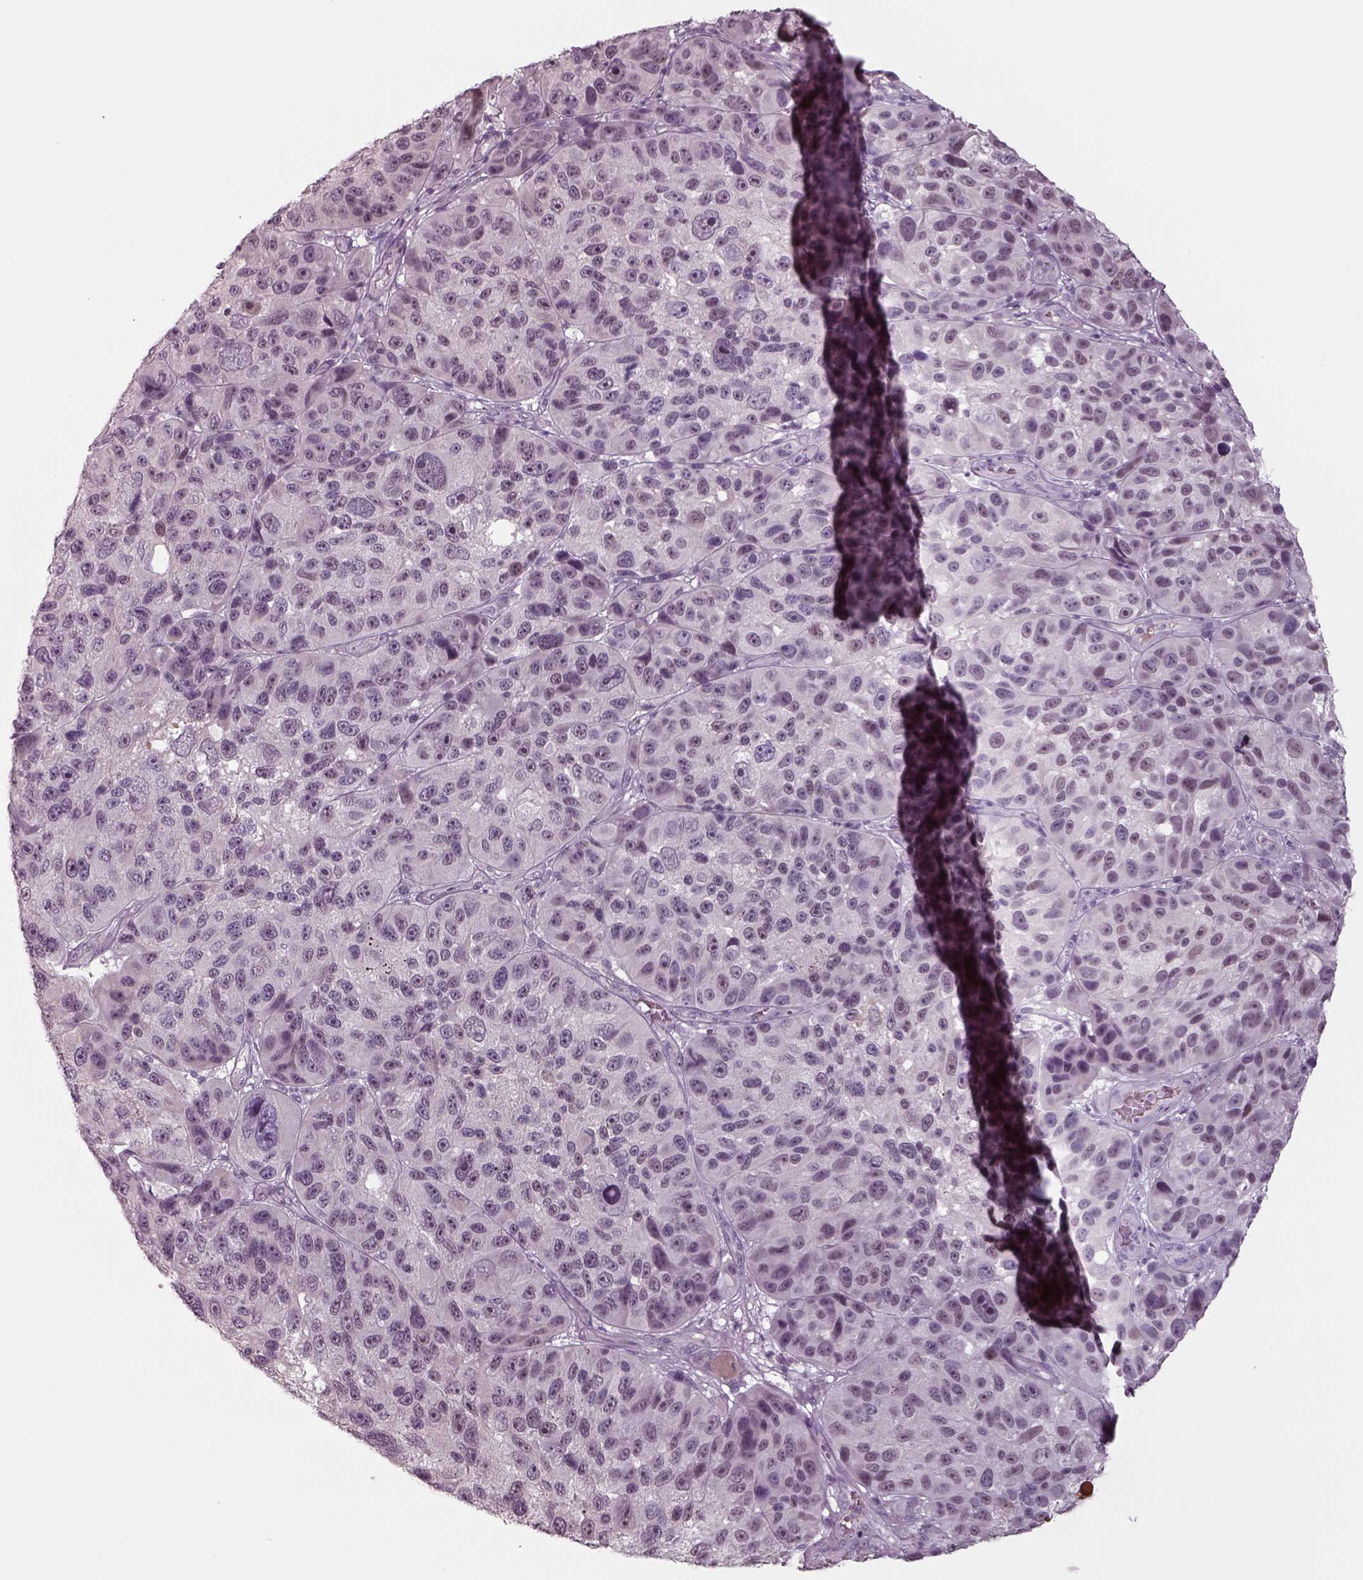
{"staining": {"intensity": "negative", "quantity": "none", "location": "none"}, "tissue": "melanoma", "cell_type": "Tumor cells", "image_type": "cancer", "snomed": [{"axis": "morphology", "description": "Malignant melanoma, NOS"}, {"axis": "topography", "description": "Skin"}], "caption": "High magnification brightfield microscopy of melanoma stained with DAB (3,3'-diaminobenzidine) (brown) and counterstained with hematoxylin (blue): tumor cells show no significant staining.", "gene": "SEPTIN14", "patient": {"sex": "male", "age": 53}}